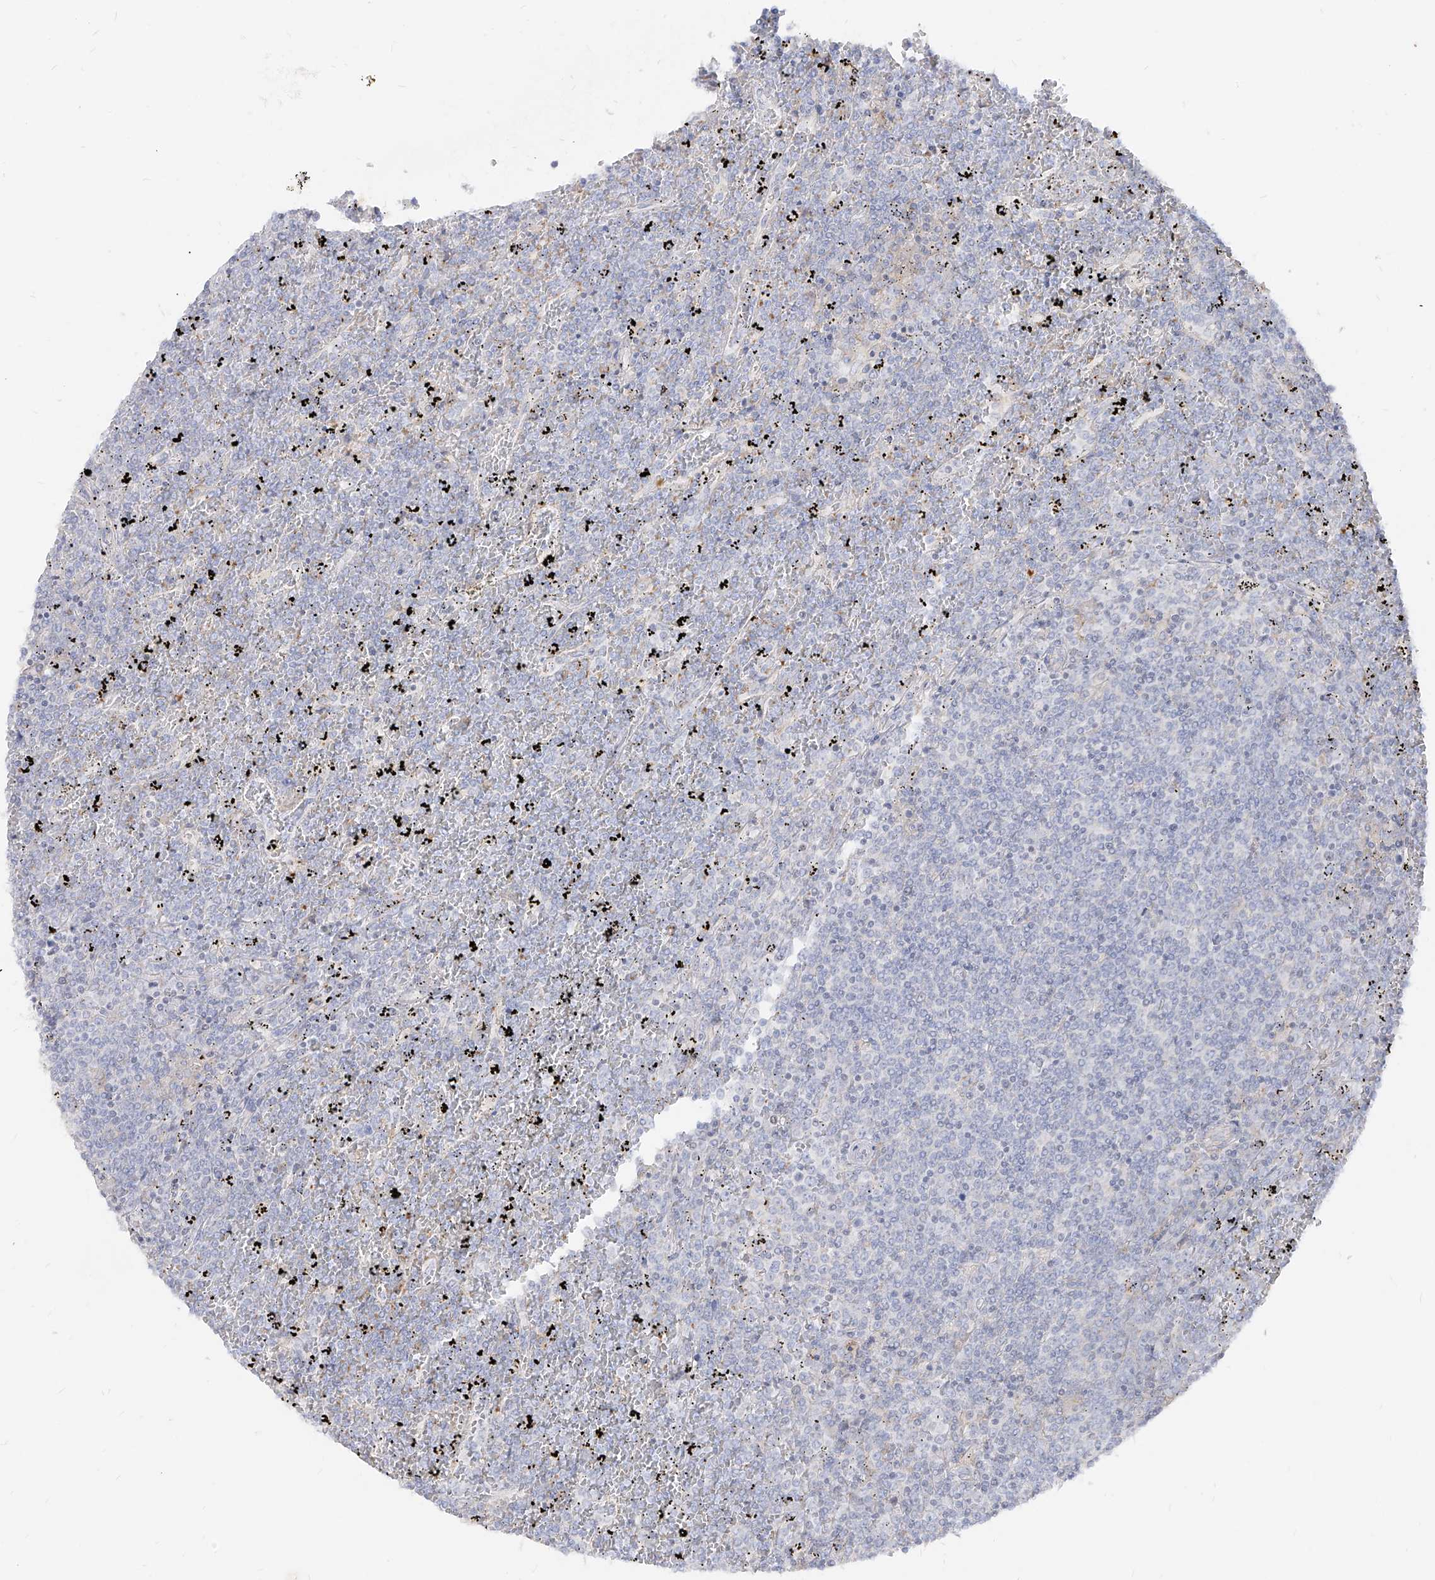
{"staining": {"intensity": "negative", "quantity": "none", "location": "none"}, "tissue": "lymphoma", "cell_type": "Tumor cells", "image_type": "cancer", "snomed": [{"axis": "morphology", "description": "Malignant lymphoma, non-Hodgkin's type, Low grade"}, {"axis": "topography", "description": "Spleen"}], "caption": "Immunohistochemistry (IHC) micrograph of human low-grade malignant lymphoma, non-Hodgkin's type stained for a protein (brown), which shows no staining in tumor cells.", "gene": "RBFOX3", "patient": {"sex": "female", "age": 19}}